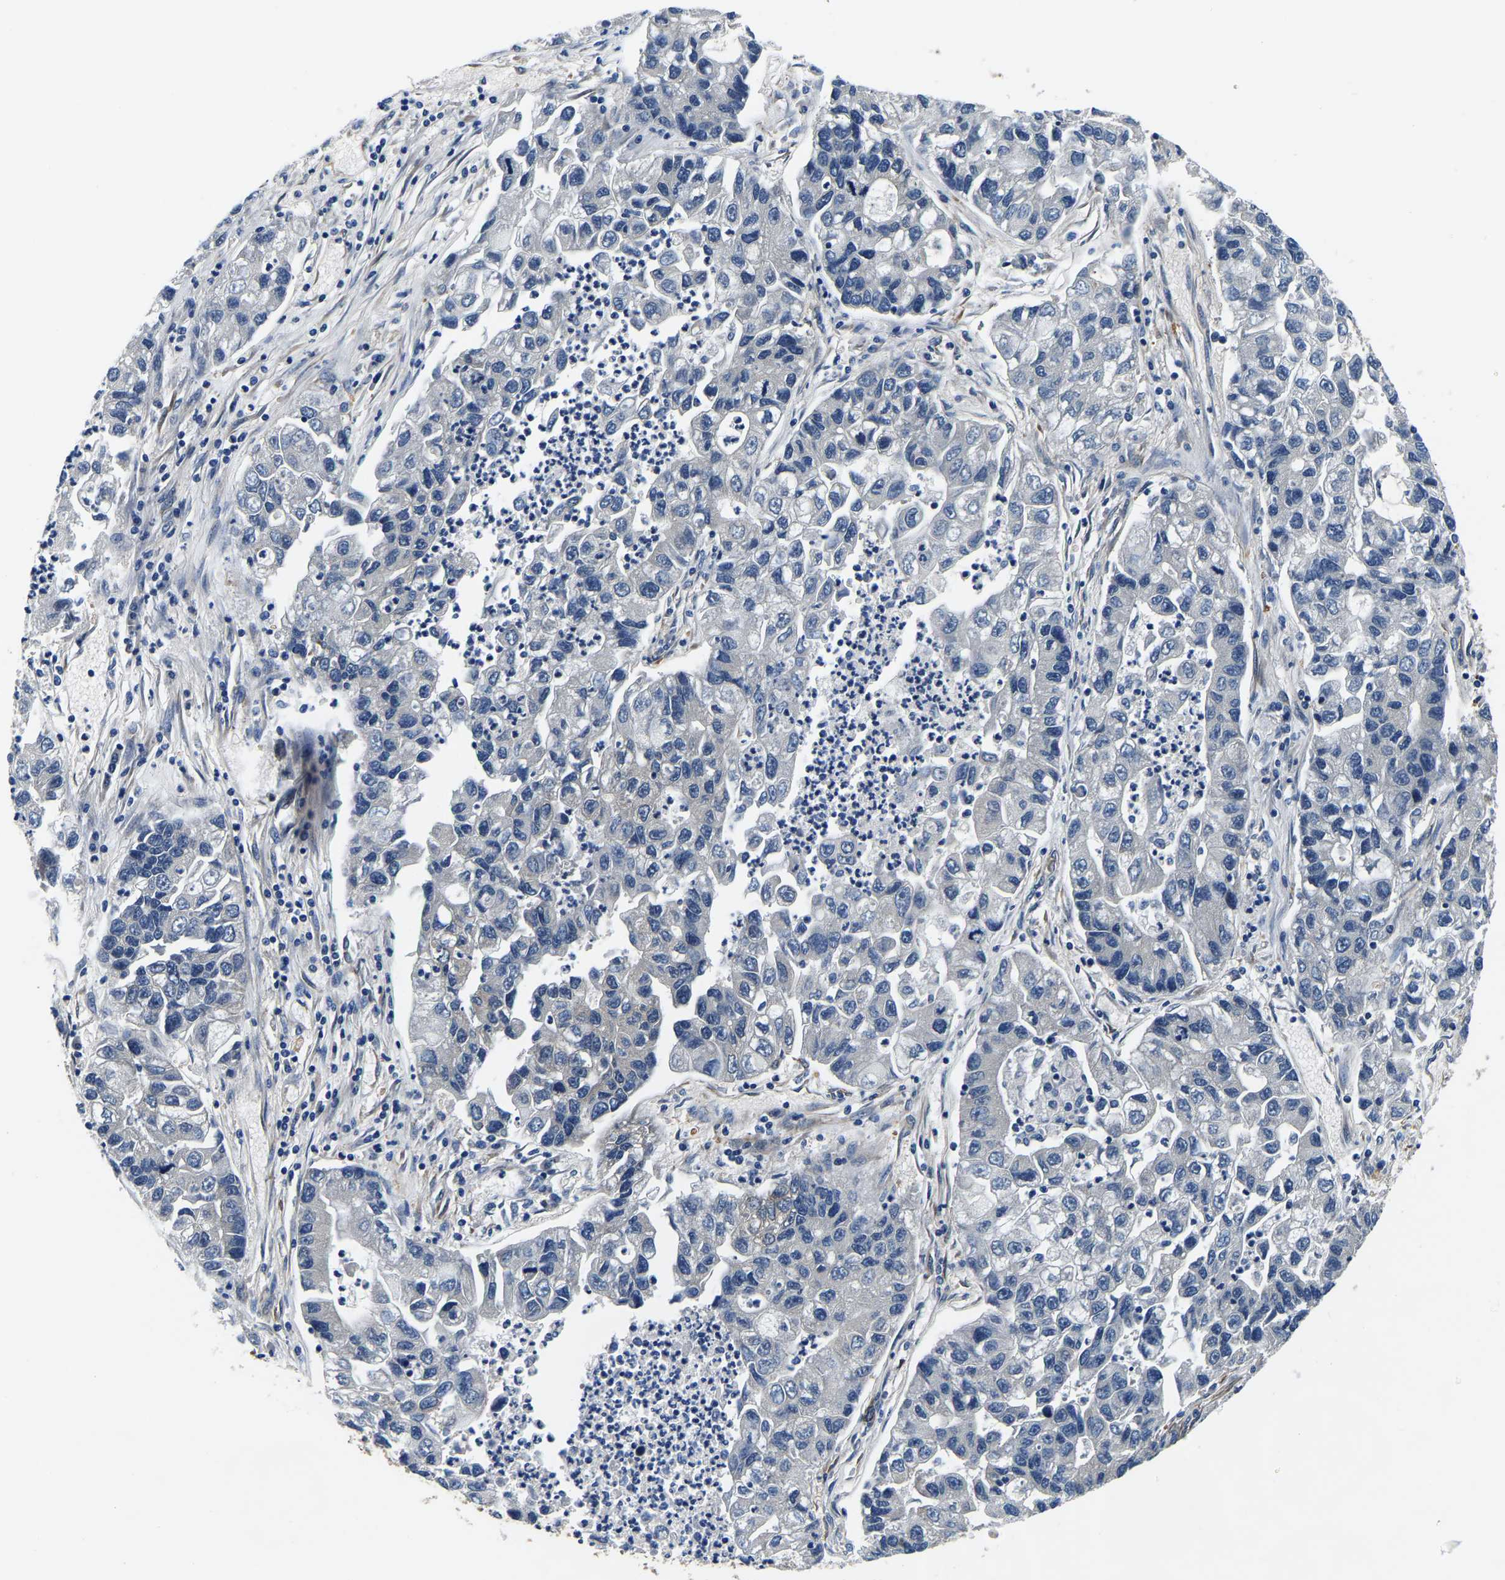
{"staining": {"intensity": "negative", "quantity": "none", "location": "none"}, "tissue": "lung cancer", "cell_type": "Tumor cells", "image_type": "cancer", "snomed": [{"axis": "morphology", "description": "Adenocarcinoma, NOS"}, {"axis": "topography", "description": "Lung"}], "caption": "Human adenocarcinoma (lung) stained for a protein using immunohistochemistry (IHC) exhibits no expression in tumor cells.", "gene": "S100A13", "patient": {"sex": "female", "age": 51}}